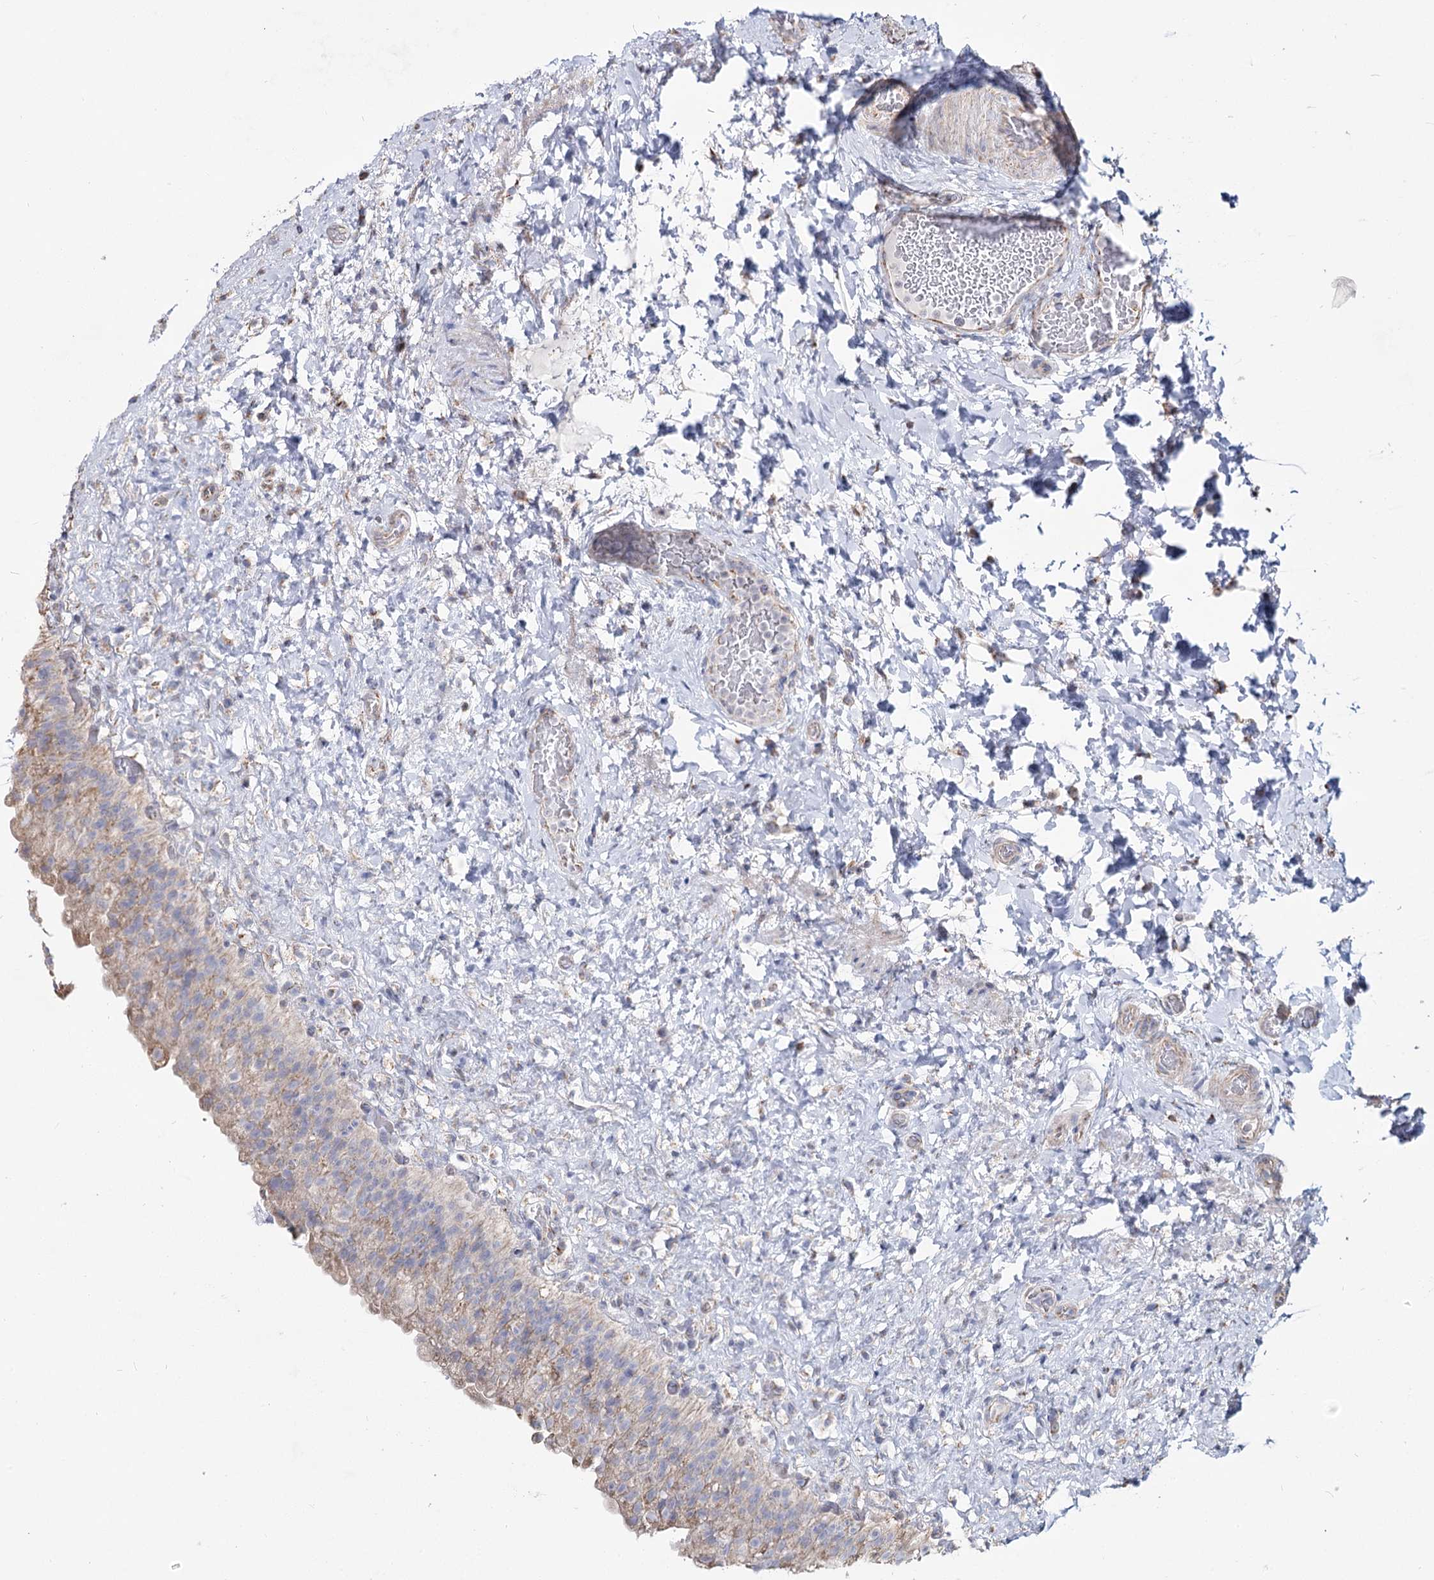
{"staining": {"intensity": "moderate", "quantity": "25%-75%", "location": "cytoplasmic/membranous"}, "tissue": "urinary bladder", "cell_type": "Urothelial cells", "image_type": "normal", "snomed": [{"axis": "morphology", "description": "Normal tissue, NOS"}, {"axis": "topography", "description": "Urinary bladder"}], "caption": "Urinary bladder stained with IHC shows moderate cytoplasmic/membranous staining in approximately 25%-75% of urothelial cells.", "gene": "CCDC73", "patient": {"sex": "female", "age": 27}}